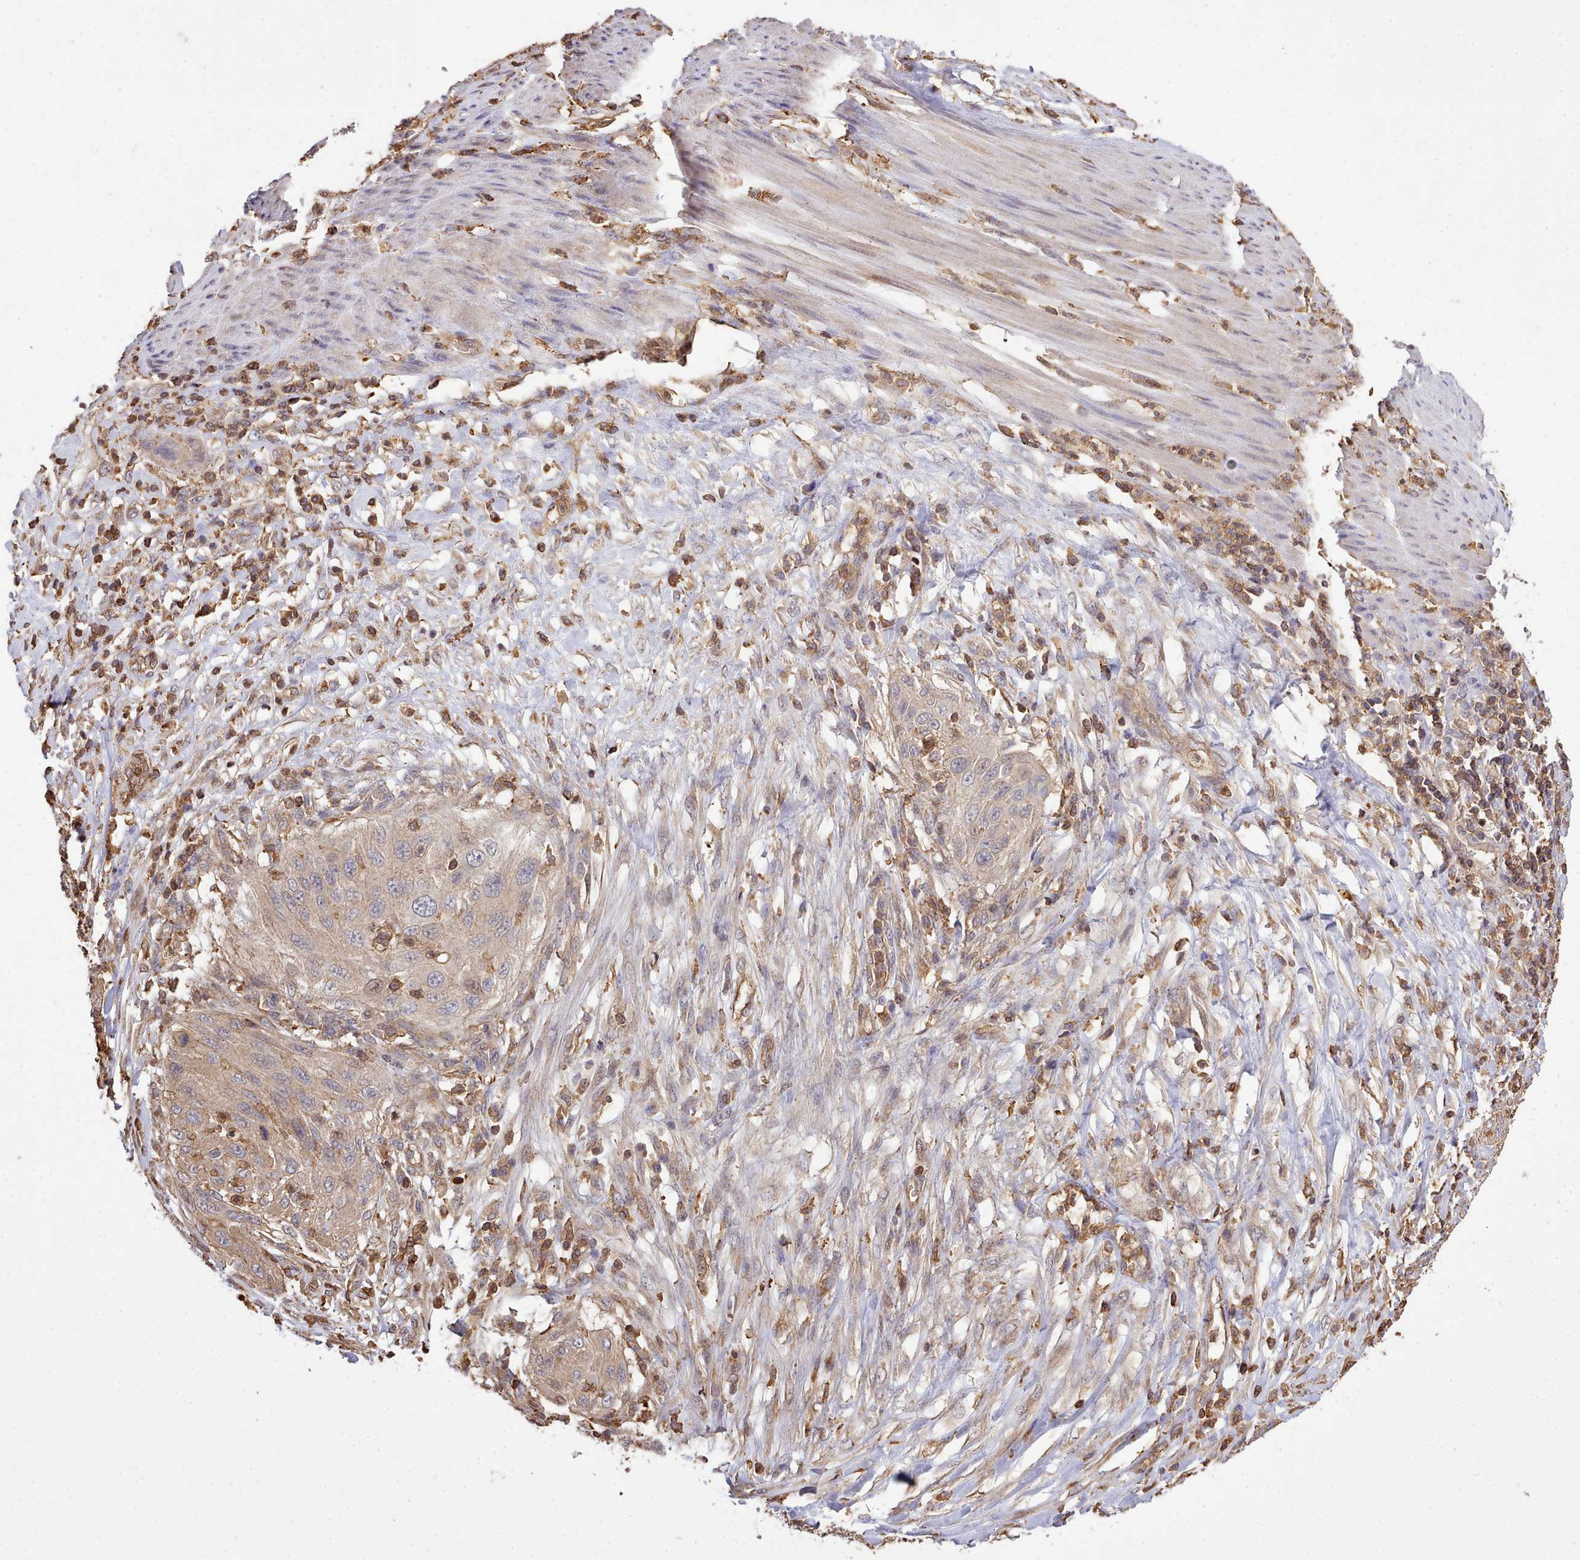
{"staining": {"intensity": "weak", "quantity": ">75%", "location": "cytoplasmic/membranous"}, "tissue": "cervical cancer", "cell_type": "Tumor cells", "image_type": "cancer", "snomed": [{"axis": "morphology", "description": "Squamous cell carcinoma, NOS"}, {"axis": "topography", "description": "Cervix"}], "caption": "Immunohistochemical staining of human cervical cancer exhibits low levels of weak cytoplasmic/membranous protein positivity in about >75% of tumor cells.", "gene": "CAPZA1", "patient": {"sex": "female", "age": 42}}